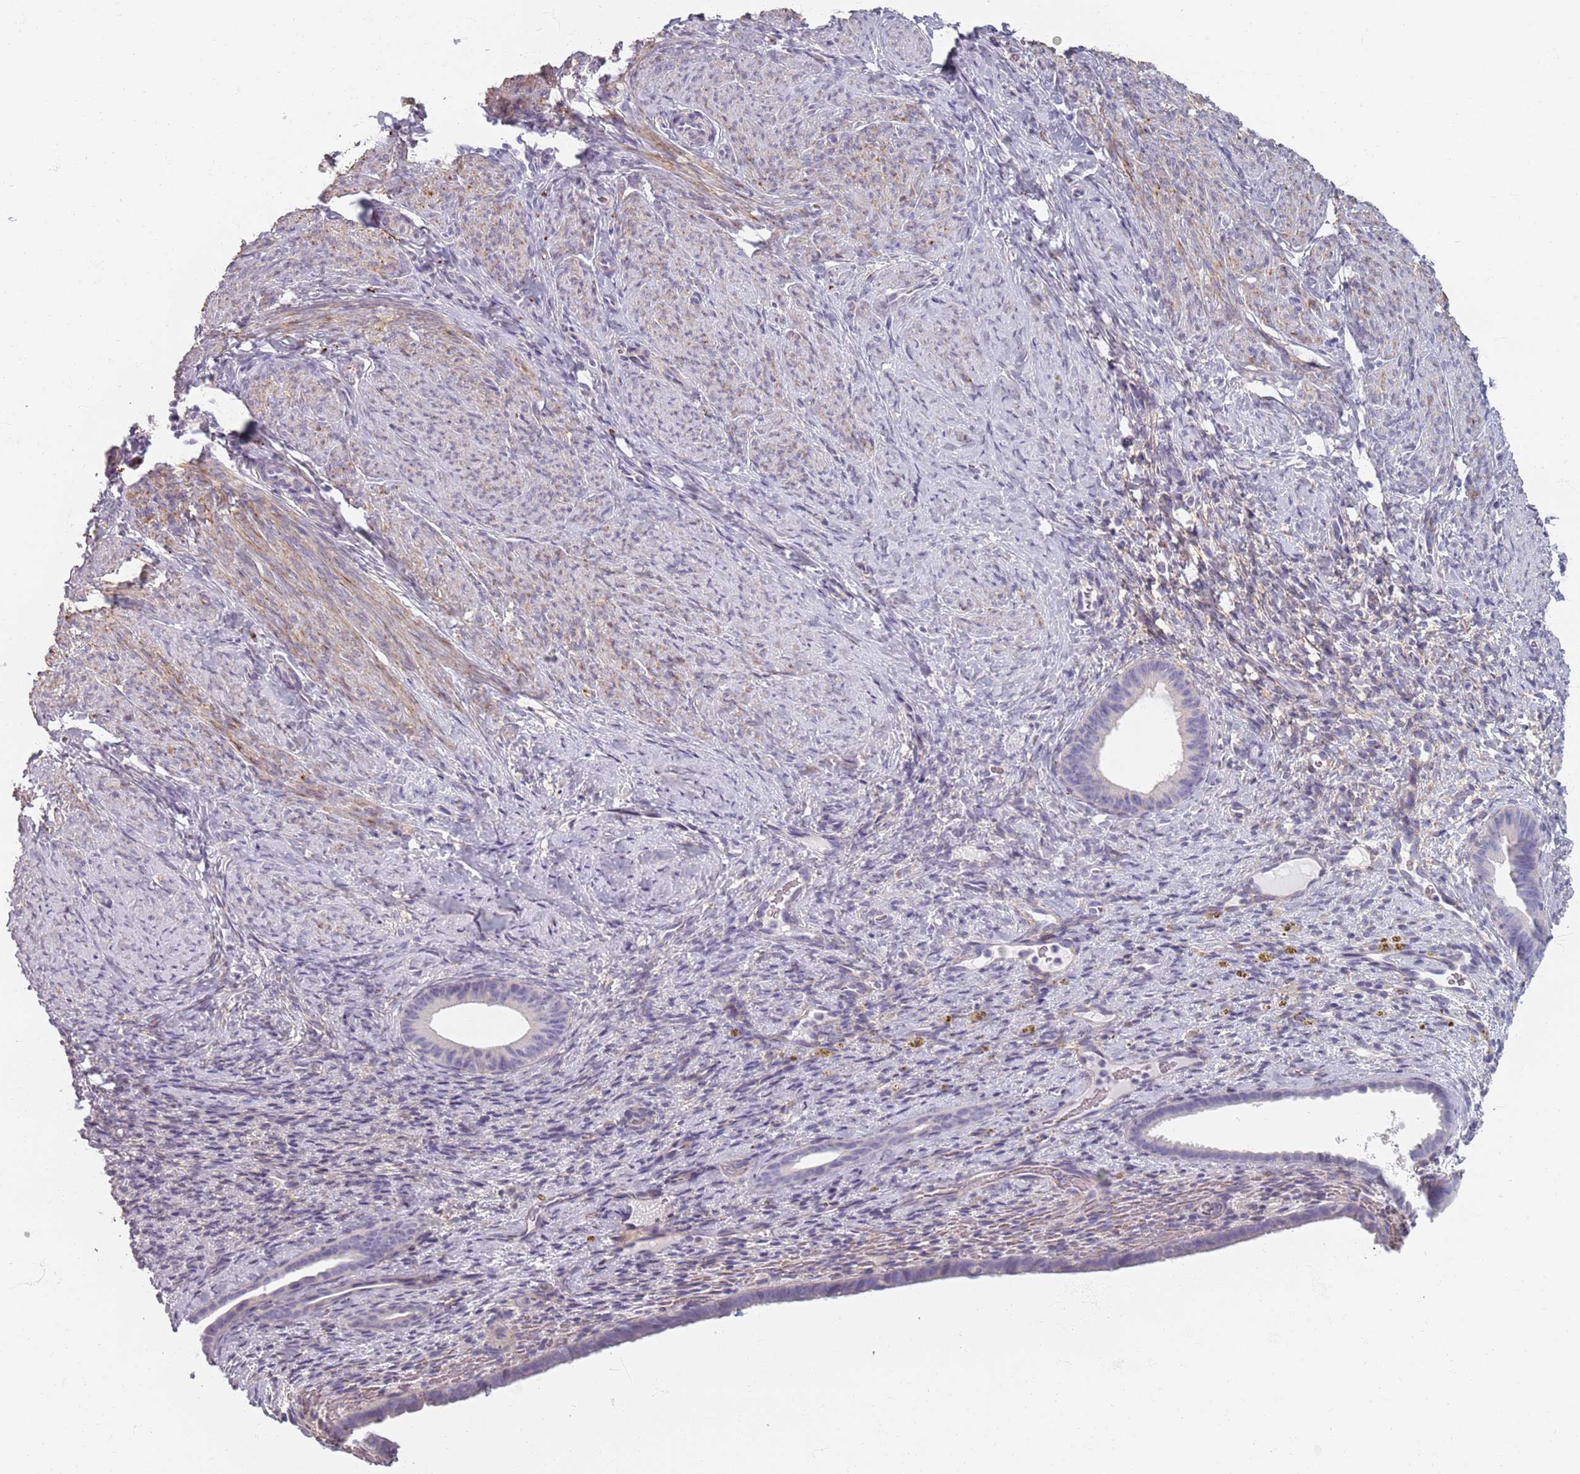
{"staining": {"intensity": "negative", "quantity": "none", "location": "none"}, "tissue": "endometrium", "cell_type": "Cells in endometrial stroma", "image_type": "normal", "snomed": [{"axis": "morphology", "description": "Normal tissue, NOS"}, {"axis": "topography", "description": "Endometrium"}], "caption": "Cells in endometrial stroma show no significant positivity in benign endometrium. The staining is performed using DAB brown chromogen with nuclei counter-stained in using hematoxylin.", "gene": "SYNGR3", "patient": {"sex": "female", "age": 65}}